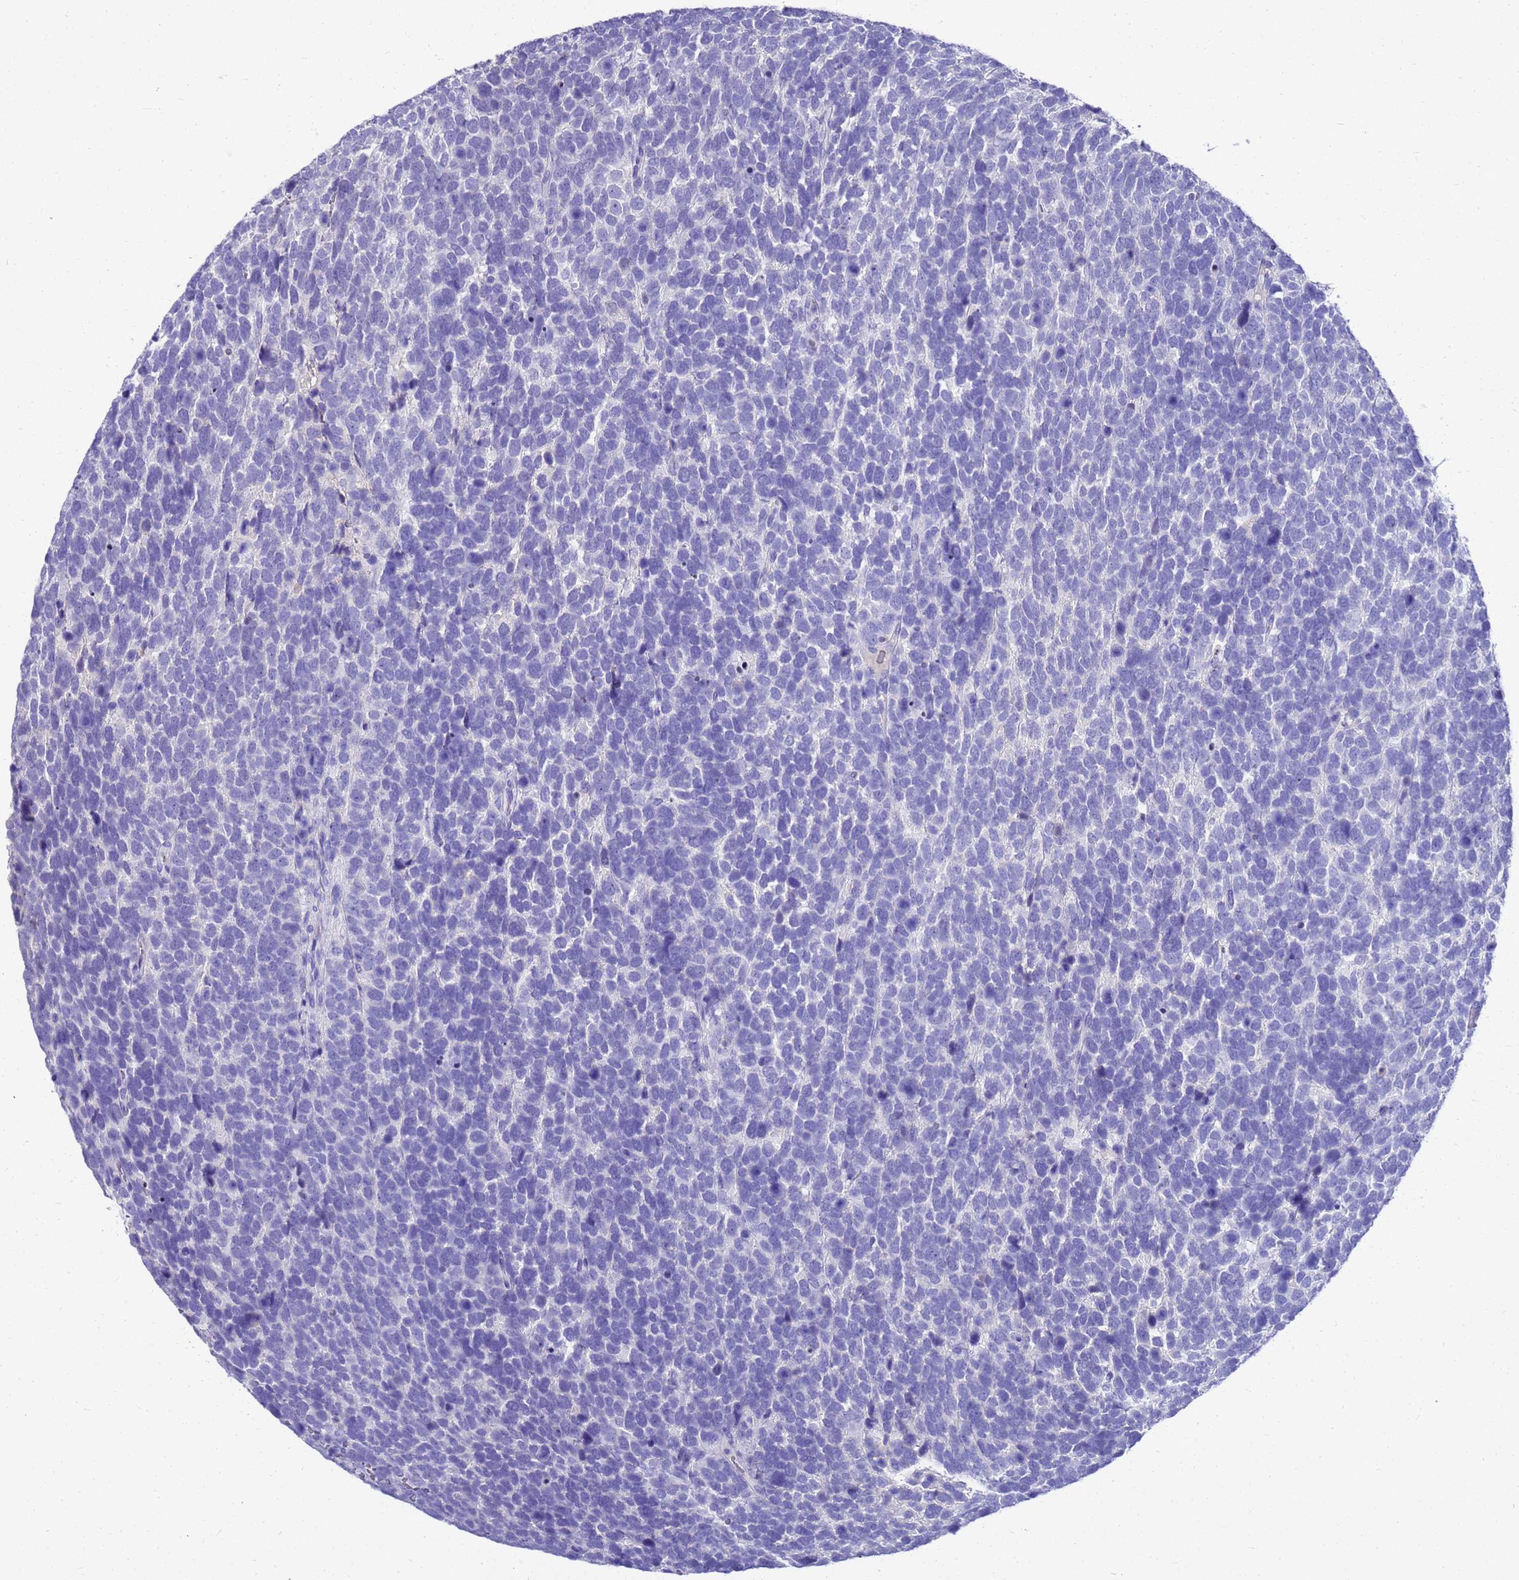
{"staining": {"intensity": "negative", "quantity": "none", "location": "none"}, "tissue": "urothelial cancer", "cell_type": "Tumor cells", "image_type": "cancer", "snomed": [{"axis": "morphology", "description": "Urothelial carcinoma, High grade"}, {"axis": "topography", "description": "Urinary bladder"}], "caption": "The image reveals no significant expression in tumor cells of urothelial cancer.", "gene": "MS4A13", "patient": {"sex": "female", "age": 82}}